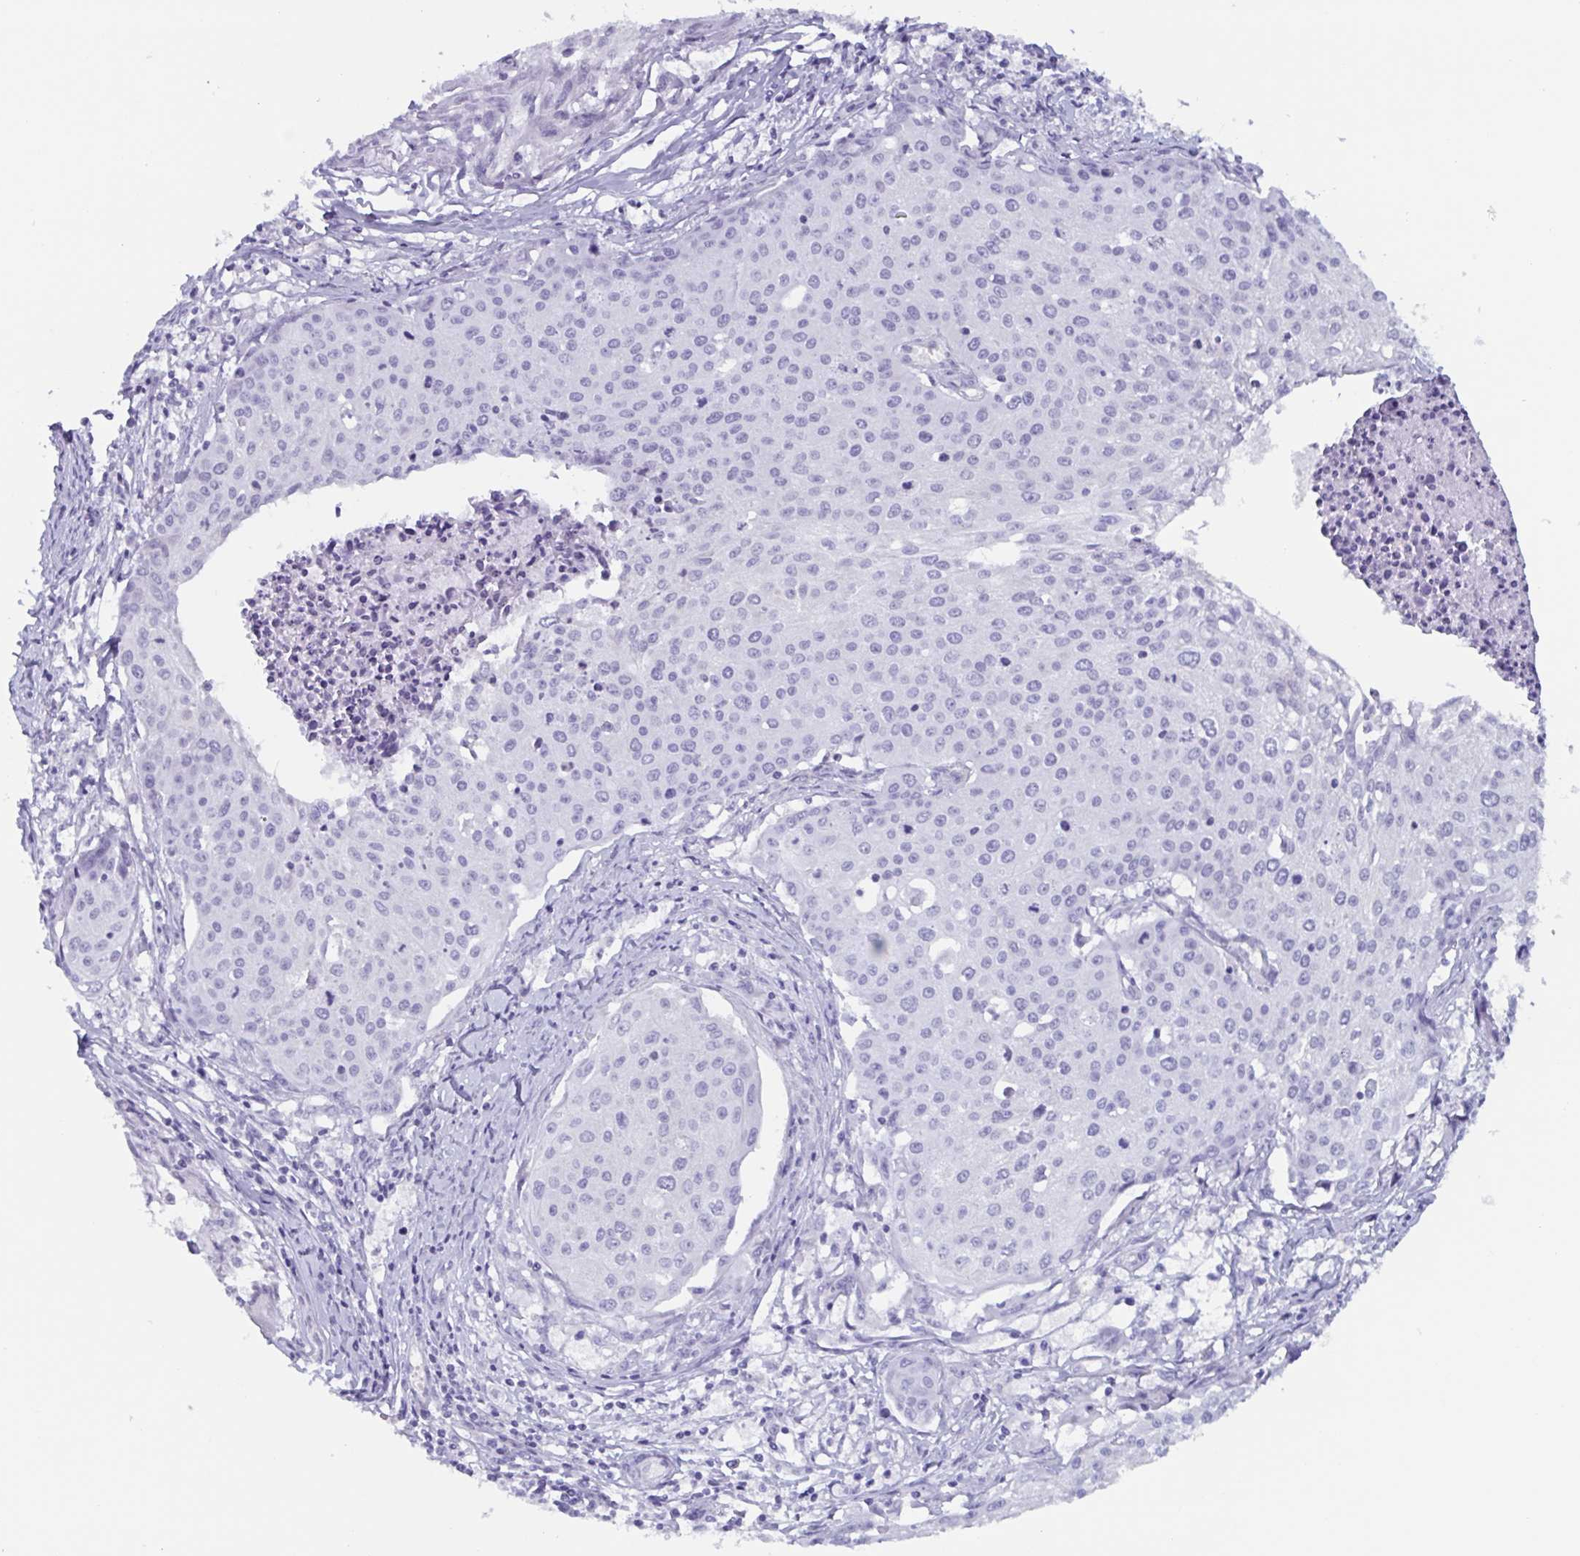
{"staining": {"intensity": "negative", "quantity": "none", "location": "none"}, "tissue": "cervical cancer", "cell_type": "Tumor cells", "image_type": "cancer", "snomed": [{"axis": "morphology", "description": "Squamous cell carcinoma, NOS"}, {"axis": "topography", "description": "Cervix"}], "caption": "Protein analysis of squamous cell carcinoma (cervical) displays no significant positivity in tumor cells.", "gene": "BPI", "patient": {"sex": "female", "age": 38}}